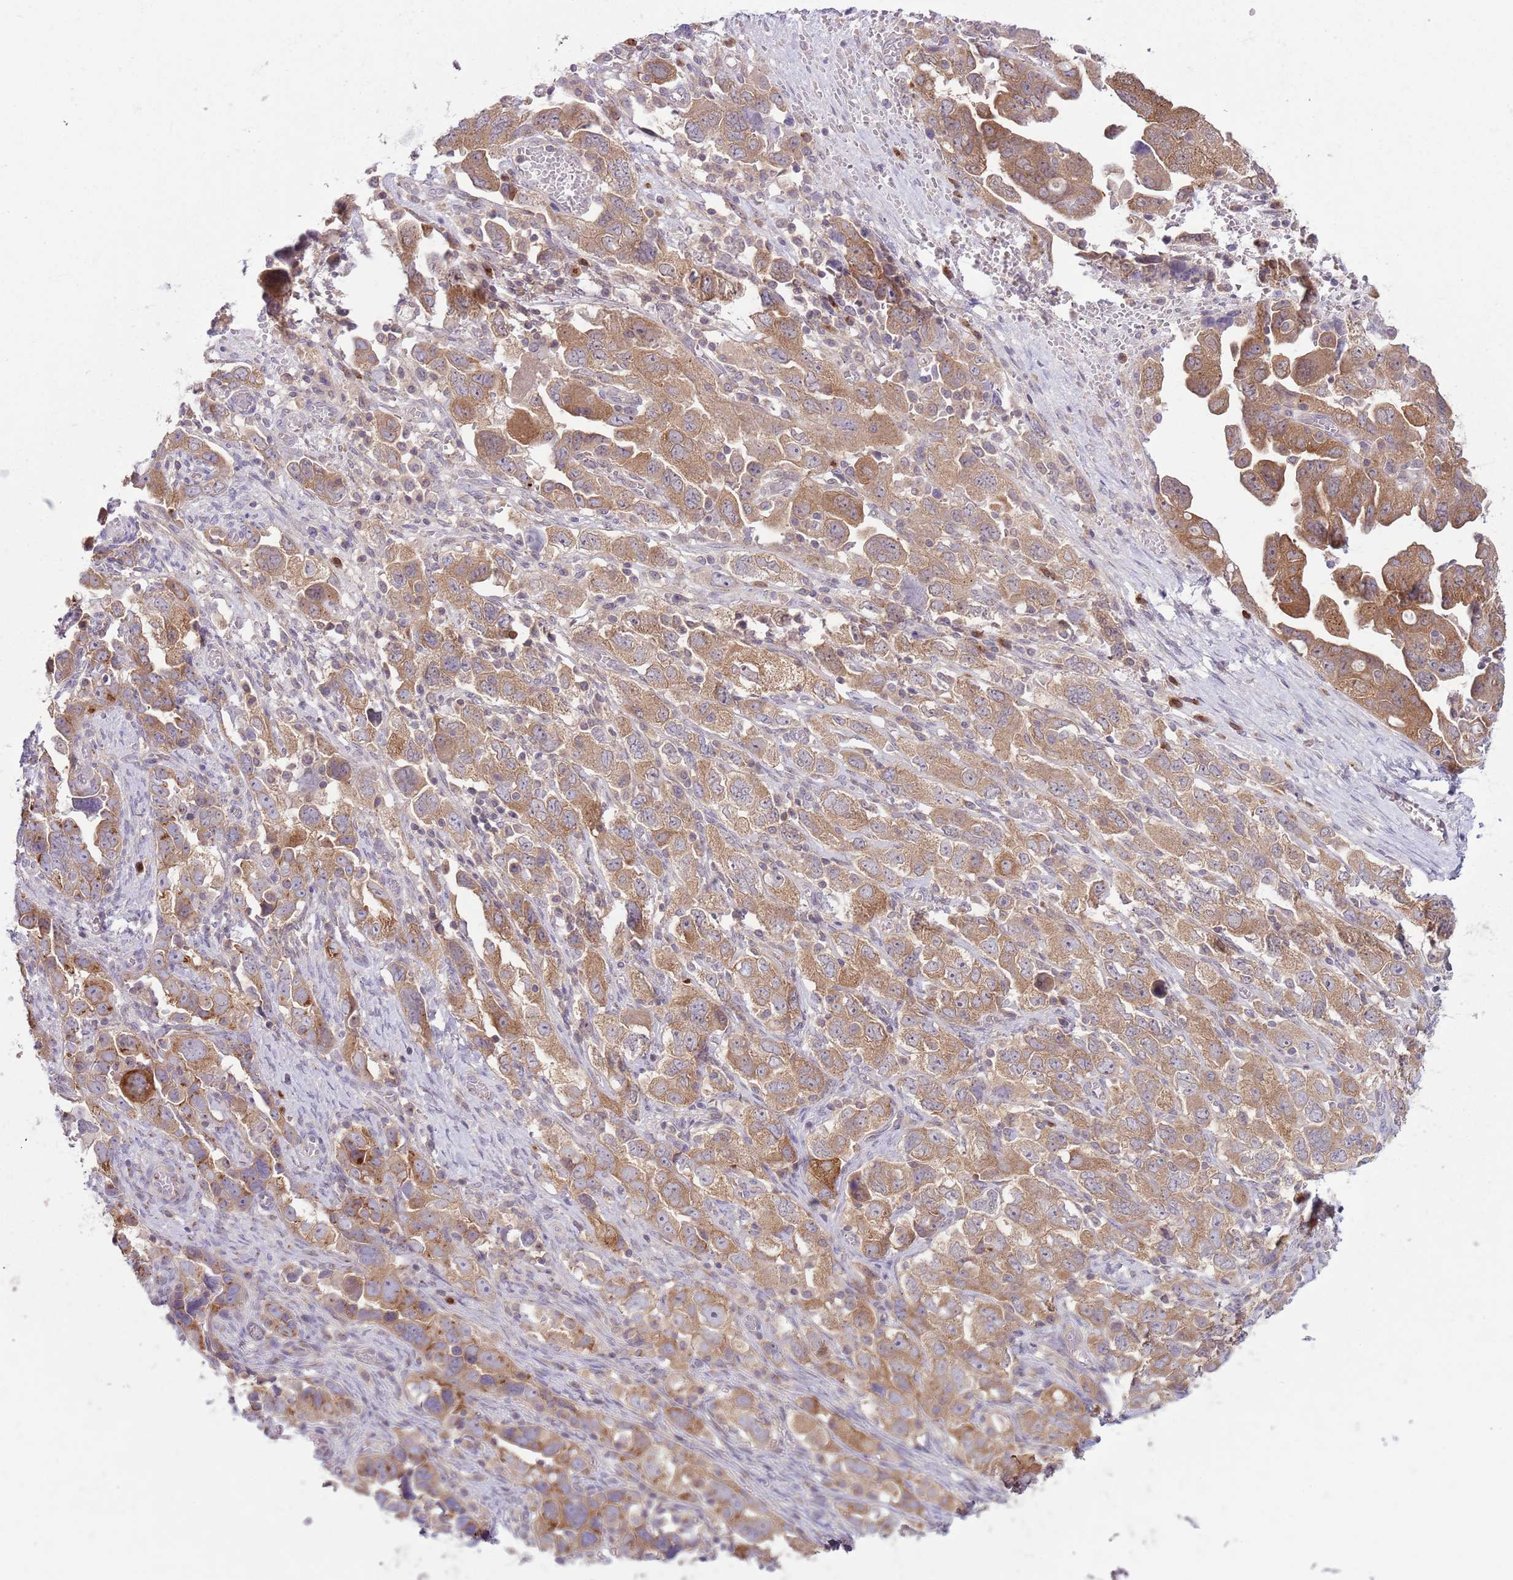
{"staining": {"intensity": "moderate", "quantity": ">75%", "location": "cytoplasmic/membranous"}, "tissue": "ovarian cancer", "cell_type": "Tumor cells", "image_type": "cancer", "snomed": [{"axis": "morphology", "description": "Carcinoma, NOS"}, {"axis": "morphology", "description": "Cystadenocarcinoma, serous, NOS"}, {"axis": "topography", "description": "Ovary"}], "caption": "A high-resolution histopathology image shows immunohistochemistry (IHC) staining of serous cystadenocarcinoma (ovarian), which displays moderate cytoplasmic/membranous positivity in approximately >75% of tumor cells. The staining was performed using DAB (3,3'-diaminobenzidine), with brown indicating positive protein expression. Nuclei are stained blue with hematoxylin.", "gene": "COPE", "patient": {"sex": "female", "age": 69}}